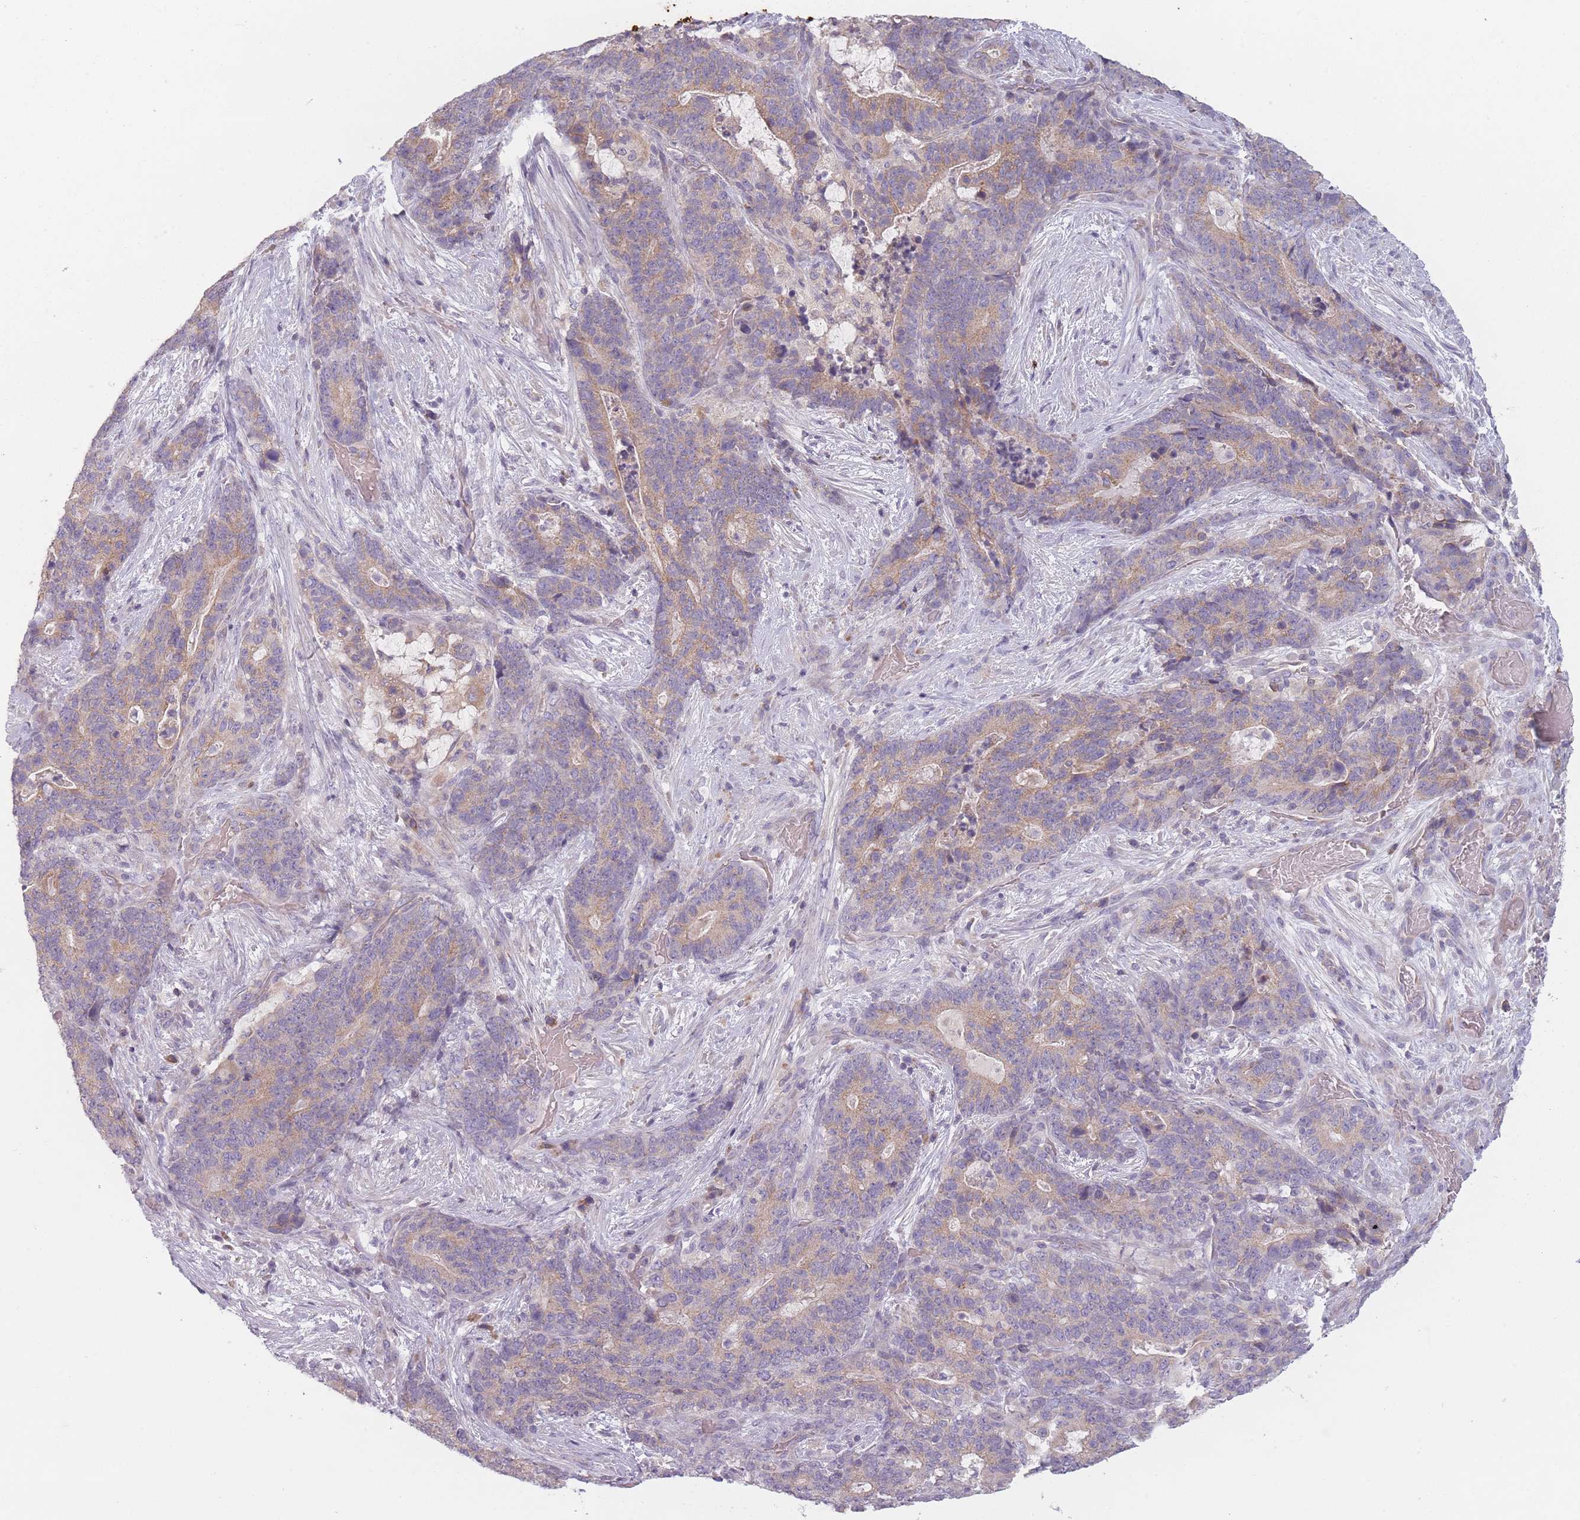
{"staining": {"intensity": "weak", "quantity": "25%-75%", "location": "cytoplasmic/membranous"}, "tissue": "stomach cancer", "cell_type": "Tumor cells", "image_type": "cancer", "snomed": [{"axis": "morphology", "description": "Normal tissue, NOS"}, {"axis": "morphology", "description": "Adenocarcinoma, NOS"}, {"axis": "topography", "description": "Stomach"}], "caption": "Adenocarcinoma (stomach) stained with a brown dye demonstrates weak cytoplasmic/membranous positive expression in about 25%-75% of tumor cells.", "gene": "NT5DC2", "patient": {"sex": "female", "age": 64}}